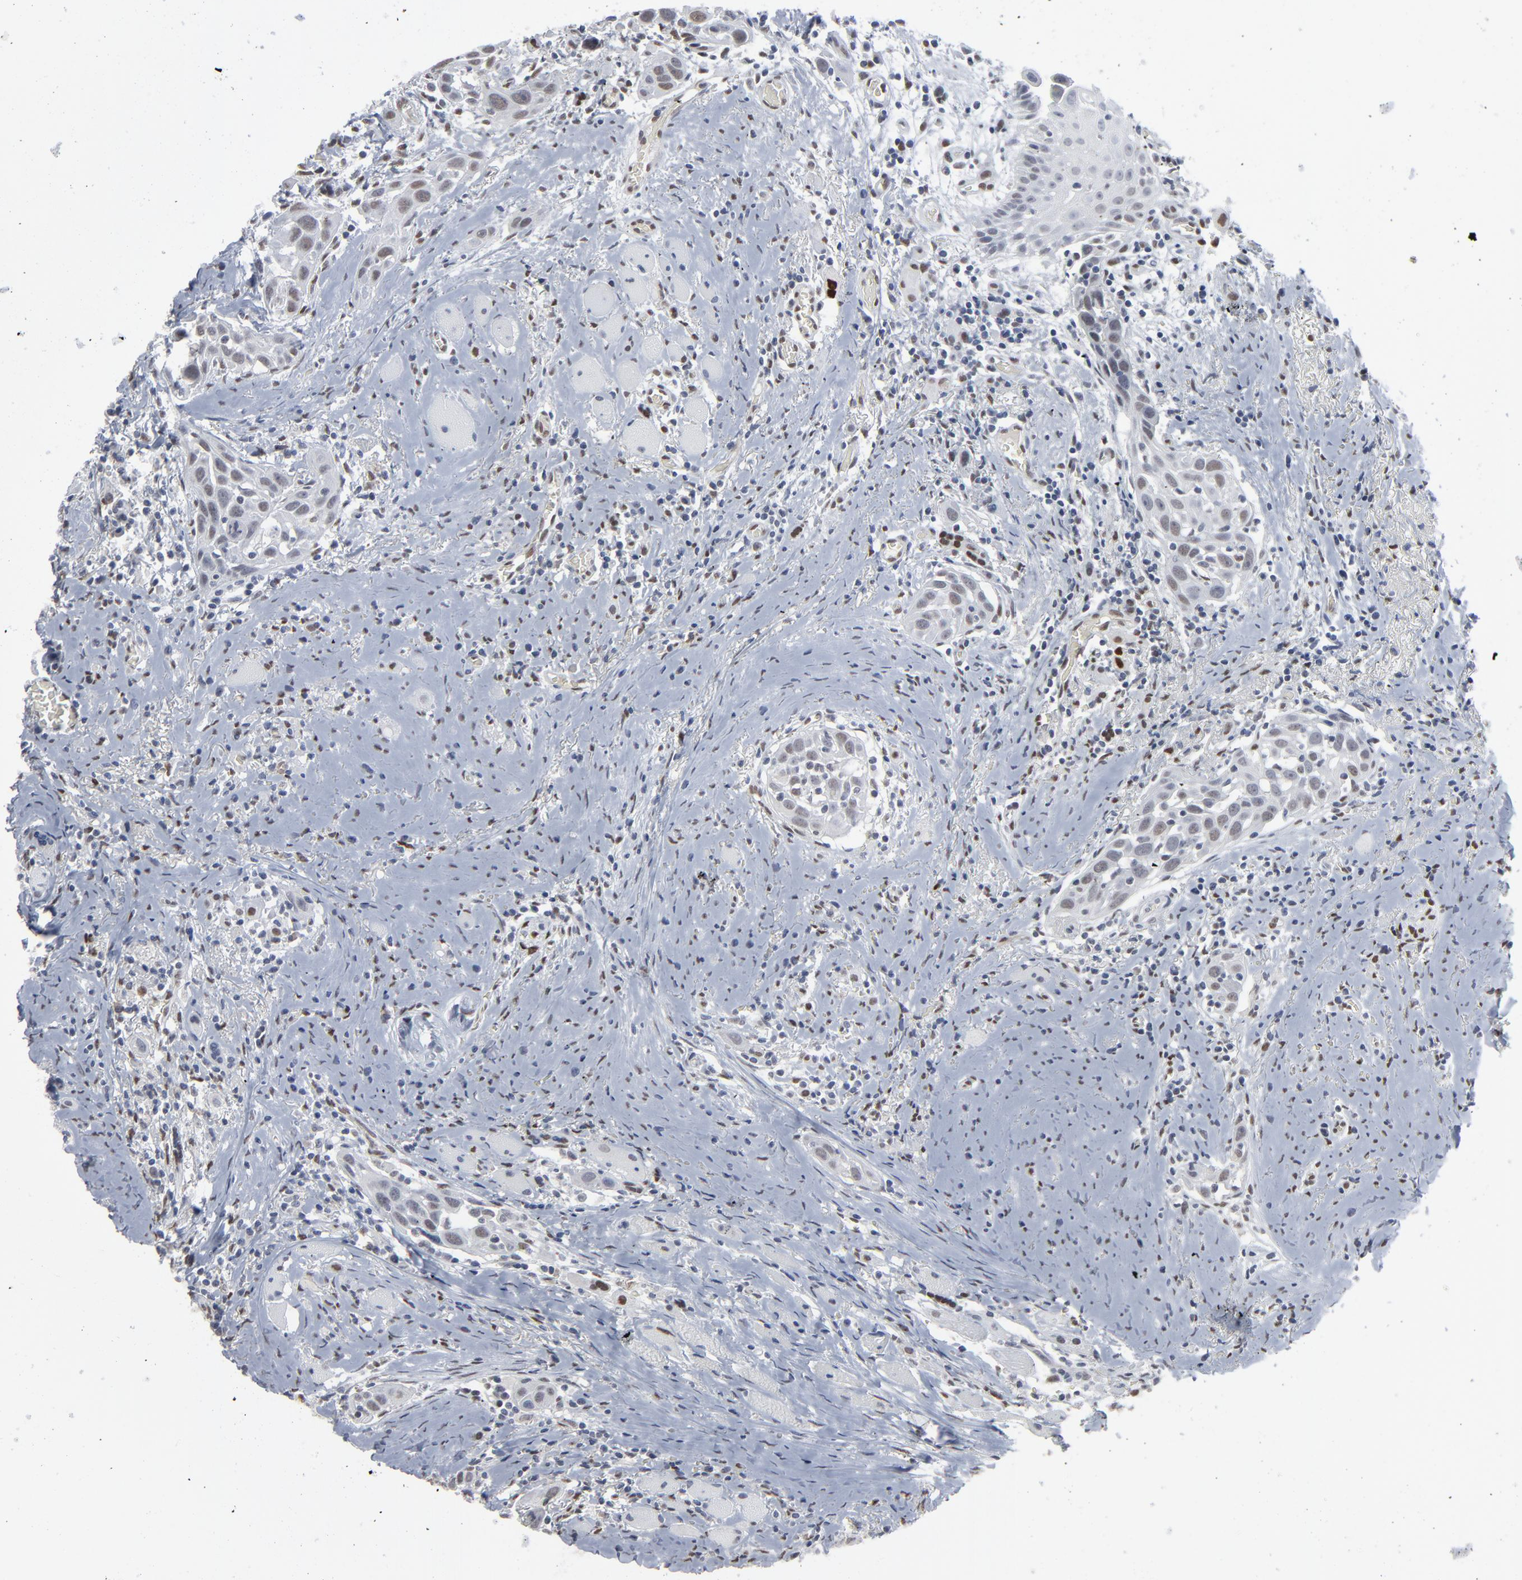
{"staining": {"intensity": "weak", "quantity": "<25%", "location": "nuclear"}, "tissue": "head and neck cancer", "cell_type": "Tumor cells", "image_type": "cancer", "snomed": [{"axis": "morphology", "description": "Squamous cell carcinoma, NOS"}, {"axis": "topography", "description": "Oral tissue"}, {"axis": "topography", "description": "Head-Neck"}], "caption": "Photomicrograph shows no protein staining in tumor cells of head and neck cancer tissue.", "gene": "ATF7", "patient": {"sex": "female", "age": 50}}